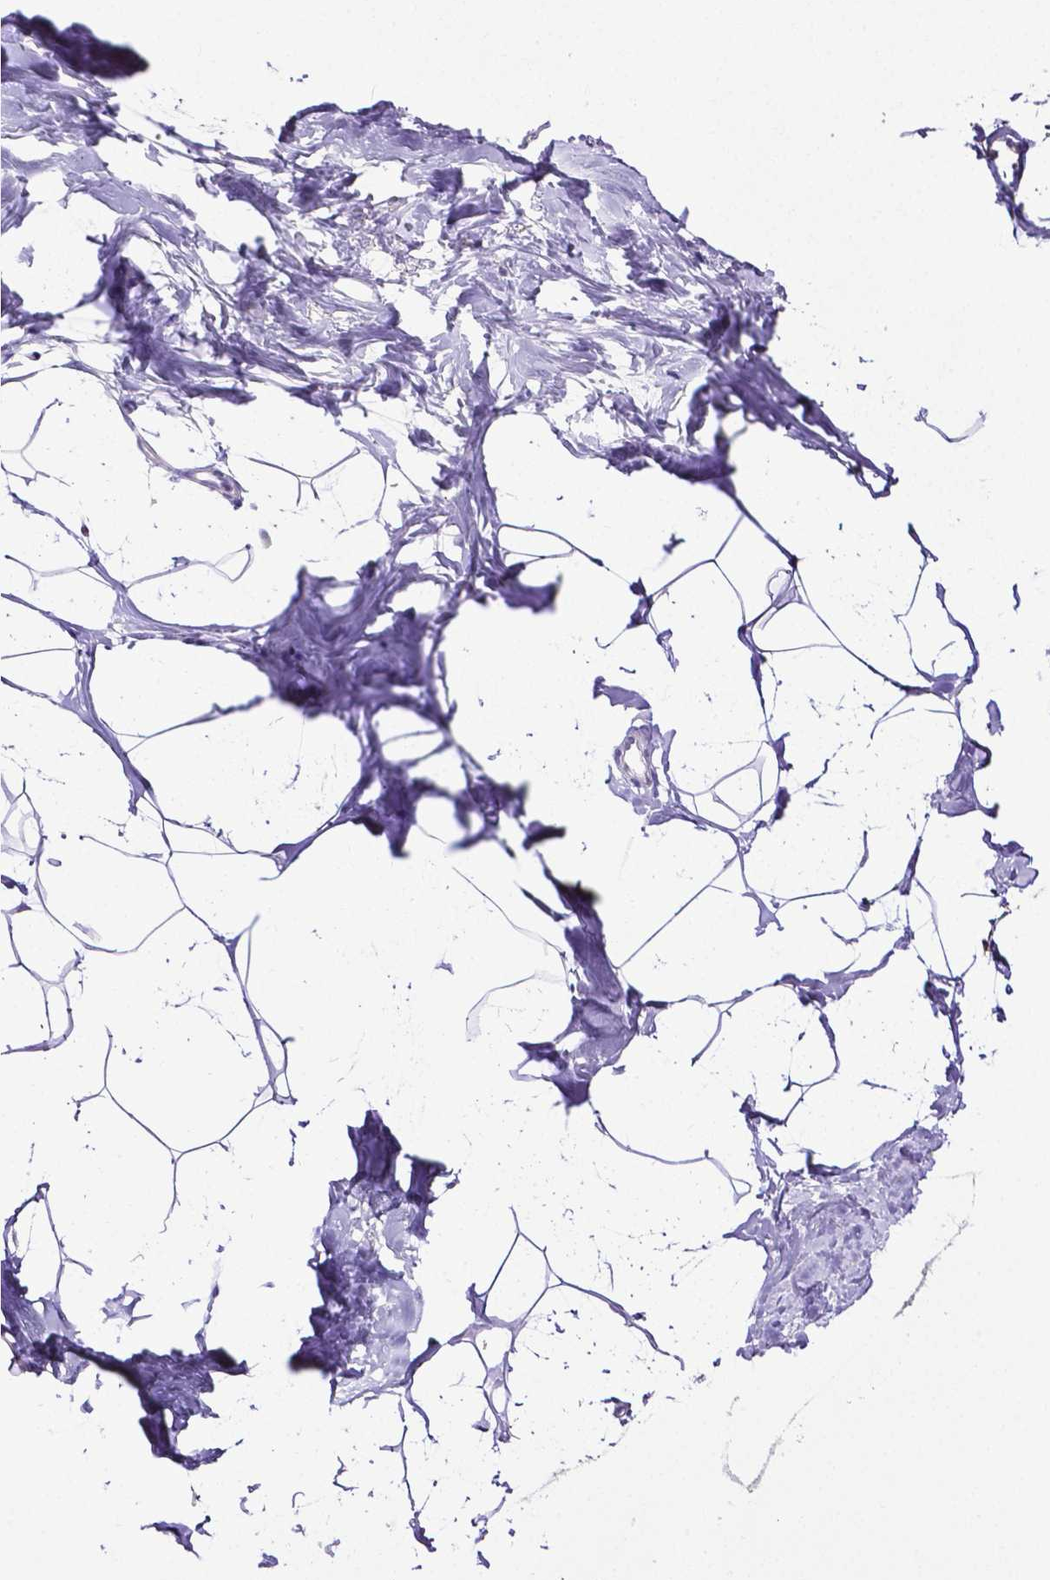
{"staining": {"intensity": "negative", "quantity": "none", "location": "none"}, "tissue": "breast", "cell_type": "Adipocytes", "image_type": "normal", "snomed": [{"axis": "morphology", "description": "Normal tissue, NOS"}, {"axis": "topography", "description": "Breast"}], "caption": "IHC of normal human breast exhibits no expression in adipocytes. (Immunohistochemistry, brightfield microscopy, high magnification).", "gene": "MMP9", "patient": {"sex": "female", "age": 32}}